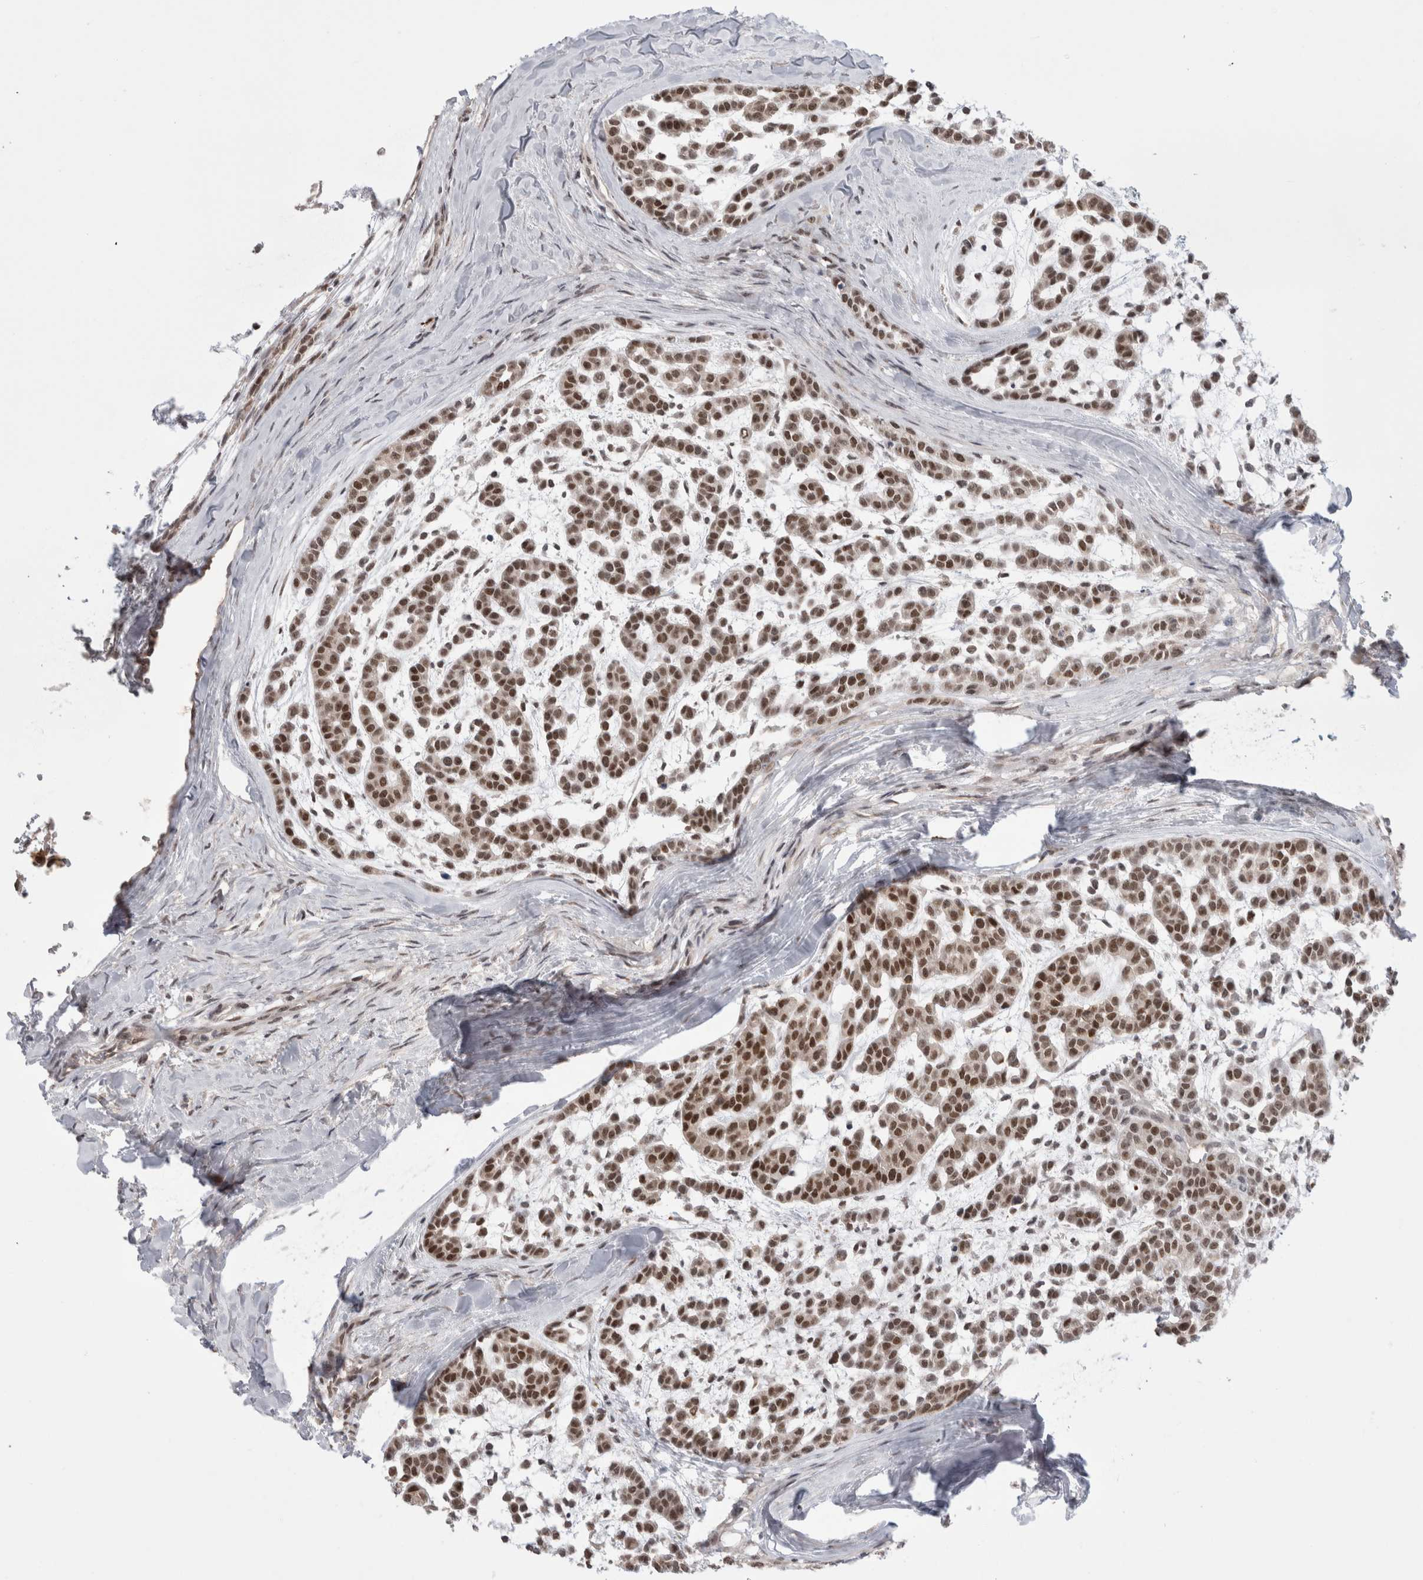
{"staining": {"intensity": "moderate", "quantity": ">75%", "location": "nuclear"}, "tissue": "head and neck cancer", "cell_type": "Tumor cells", "image_type": "cancer", "snomed": [{"axis": "morphology", "description": "Adenocarcinoma, NOS"}, {"axis": "morphology", "description": "Adenoma, NOS"}, {"axis": "topography", "description": "Head-Neck"}], "caption": "This photomicrograph reveals IHC staining of human head and neck cancer, with medium moderate nuclear staining in about >75% of tumor cells.", "gene": "ZNF24", "patient": {"sex": "female", "age": 55}}